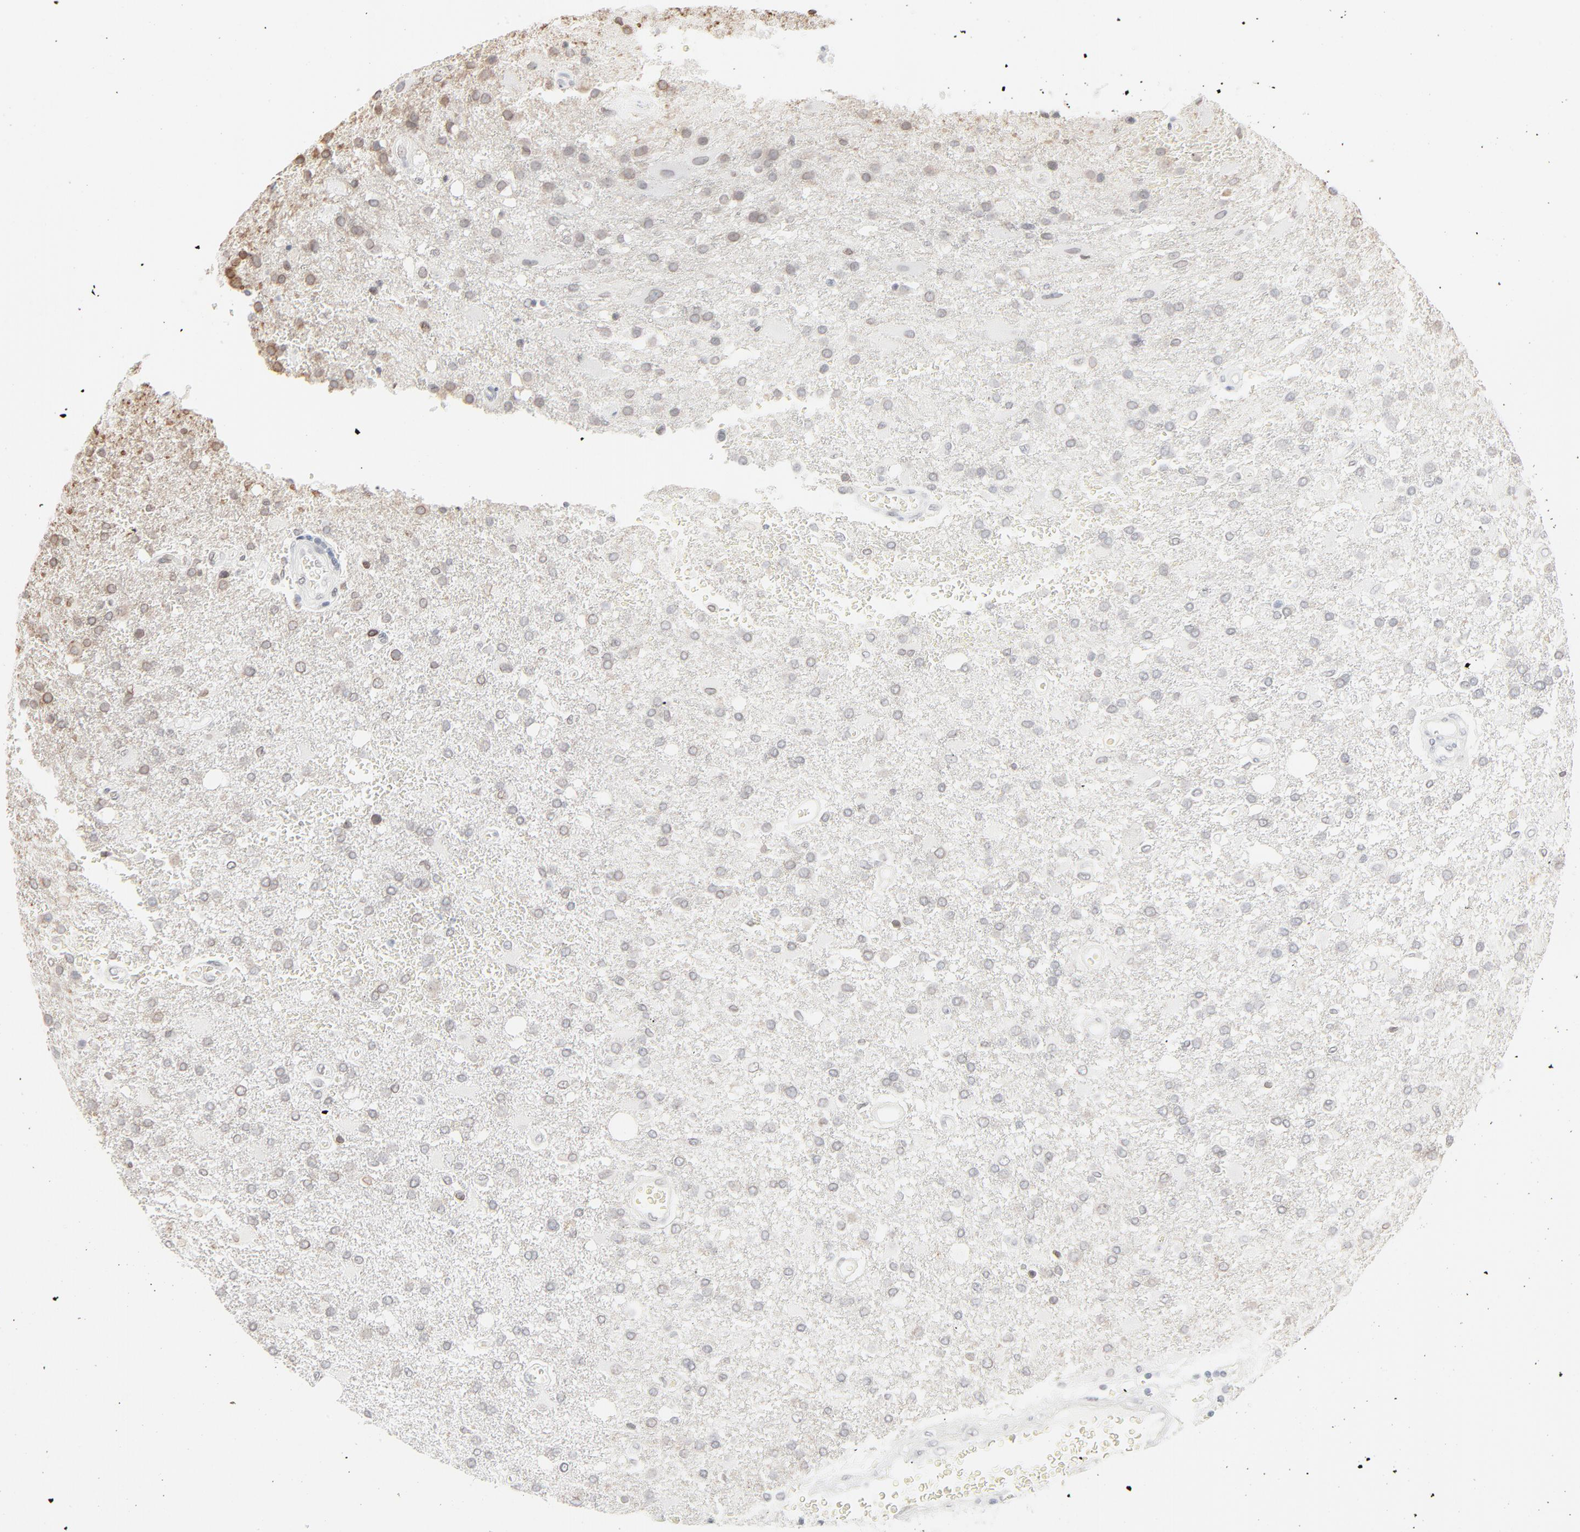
{"staining": {"intensity": "weak", "quantity": "<25%", "location": "cytoplasmic/membranous,nuclear"}, "tissue": "glioma", "cell_type": "Tumor cells", "image_type": "cancer", "snomed": [{"axis": "morphology", "description": "Glioma, malignant, High grade"}, {"axis": "topography", "description": "Cerebral cortex"}], "caption": "Tumor cells show no significant protein staining in high-grade glioma (malignant). (Immunohistochemistry (ihc), brightfield microscopy, high magnification).", "gene": "MAD1L1", "patient": {"sex": "male", "age": 79}}